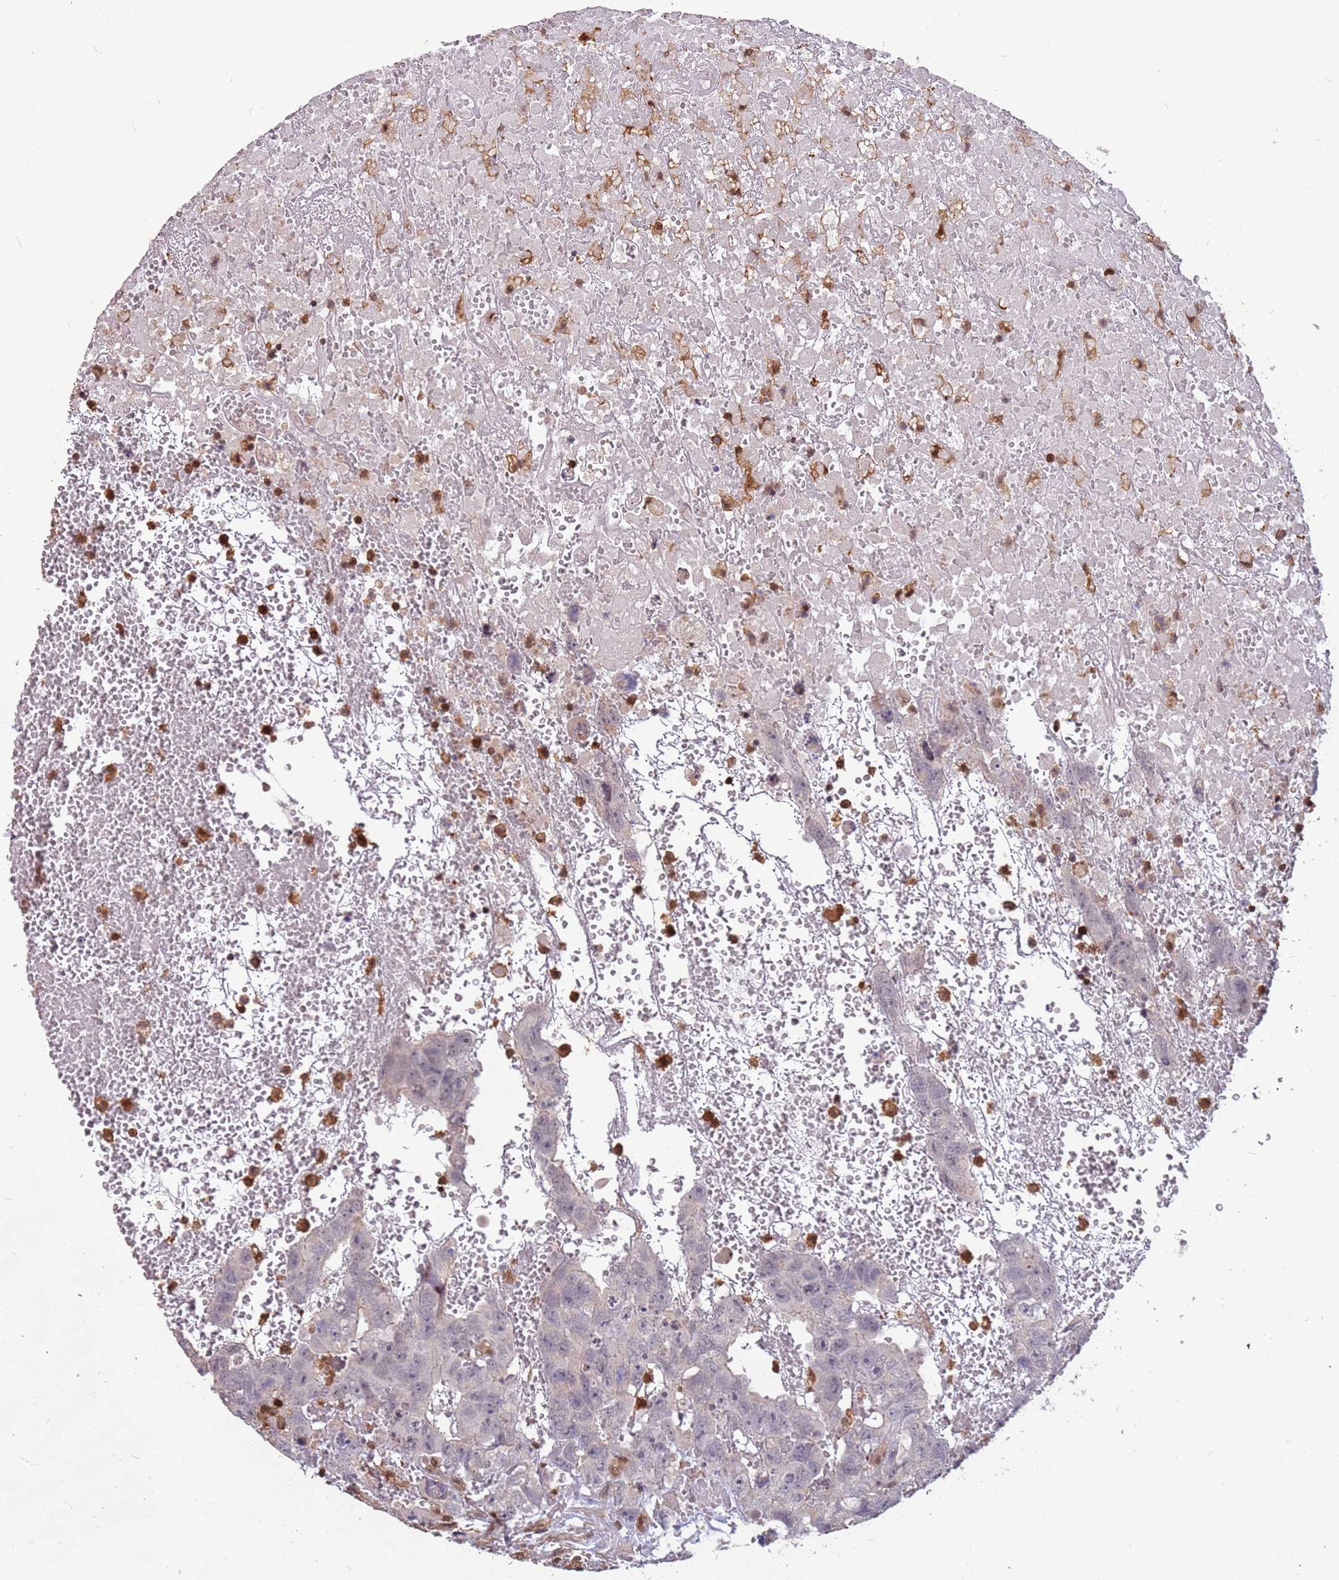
{"staining": {"intensity": "negative", "quantity": "none", "location": "none"}, "tissue": "testis cancer", "cell_type": "Tumor cells", "image_type": "cancer", "snomed": [{"axis": "morphology", "description": "Carcinoma, Embryonal, NOS"}, {"axis": "topography", "description": "Testis"}], "caption": "Human embryonal carcinoma (testis) stained for a protein using immunohistochemistry (IHC) demonstrates no positivity in tumor cells.", "gene": "GBP2", "patient": {"sex": "male", "age": 45}}